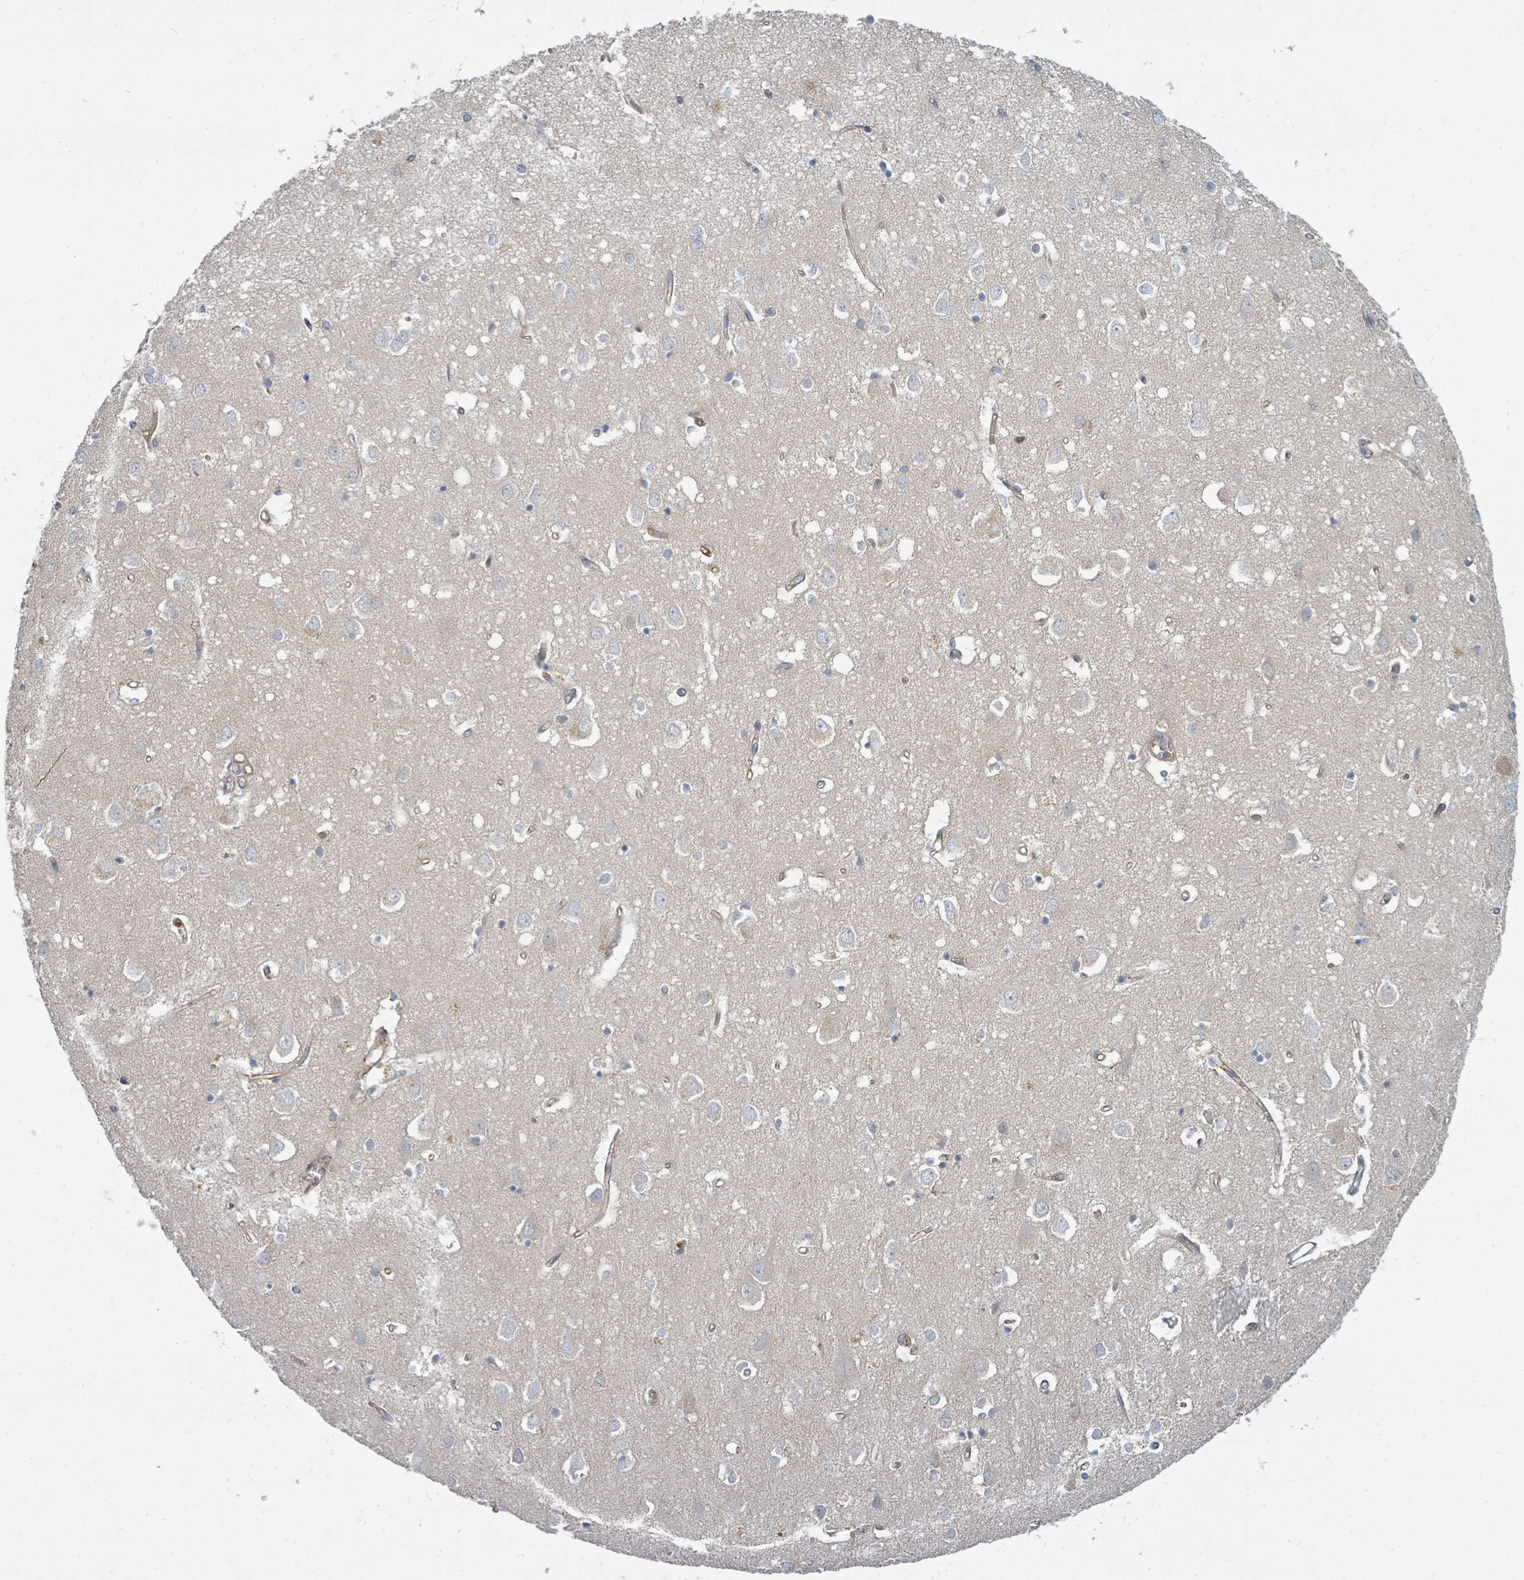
{"staining": {"intensity": "weak", "quantity": "25%-75%", "location": "cytoplasmic/membranous"}, "tissue": "cerebral cortex", "cell_type": "Endothelial cells", "image_type": "normal", "snomed": [{"axis": "morphology", "description": "Normal tissue, NOS"}, {"axis": "topography", "description": "Cerebral cortex"}], "caption": "Weak cytoplasmic/membranous staining for a protein is appreciated in about 25%-75% of endothelial cells of normal cerebral cortex using IHC.", "gene": "BOLA2B", "patient": {"sex": "male", "age": 70}}